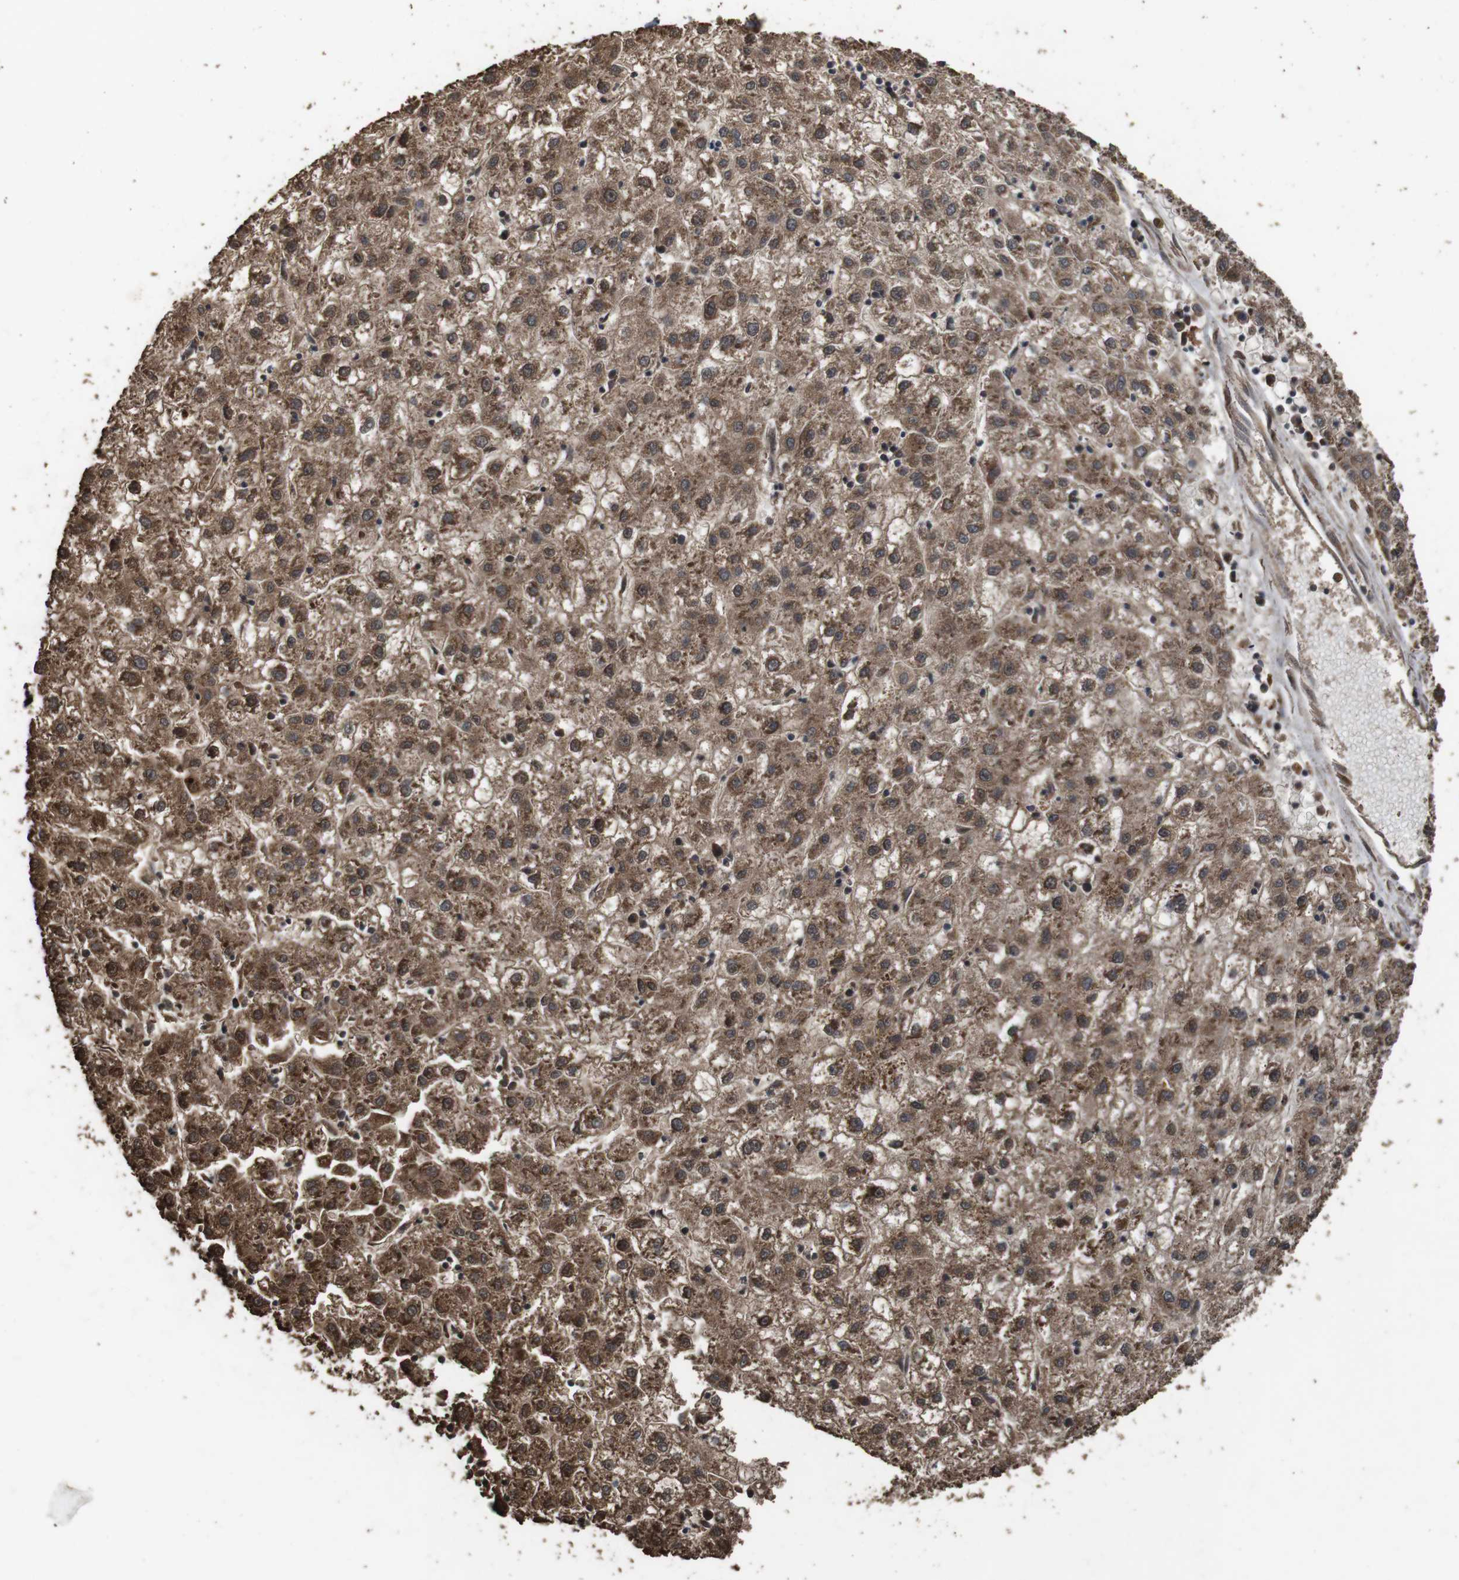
{"staining": {"intensity": "moderate", "quantity": ">75%", "location": "cytoplasmic/membranous"}, "tissue": "liver cancer", "cell_type": "Tumor cells", "image_type": "cancer", "snomed": [{"axis": "morphology", "description": "Carcinoma, Hepatocellular, NOS"}, {"axis": "topography", "description": "Liver"}], "caption": "IHC image of liver cancer stained for a protein (brown), which exhibits medium levels of moderate cytoplasmic/membranous expression in about >75% of tumor cells.", "gene": "RRAS2", "patient": {"sex": "male", "age": 72}}